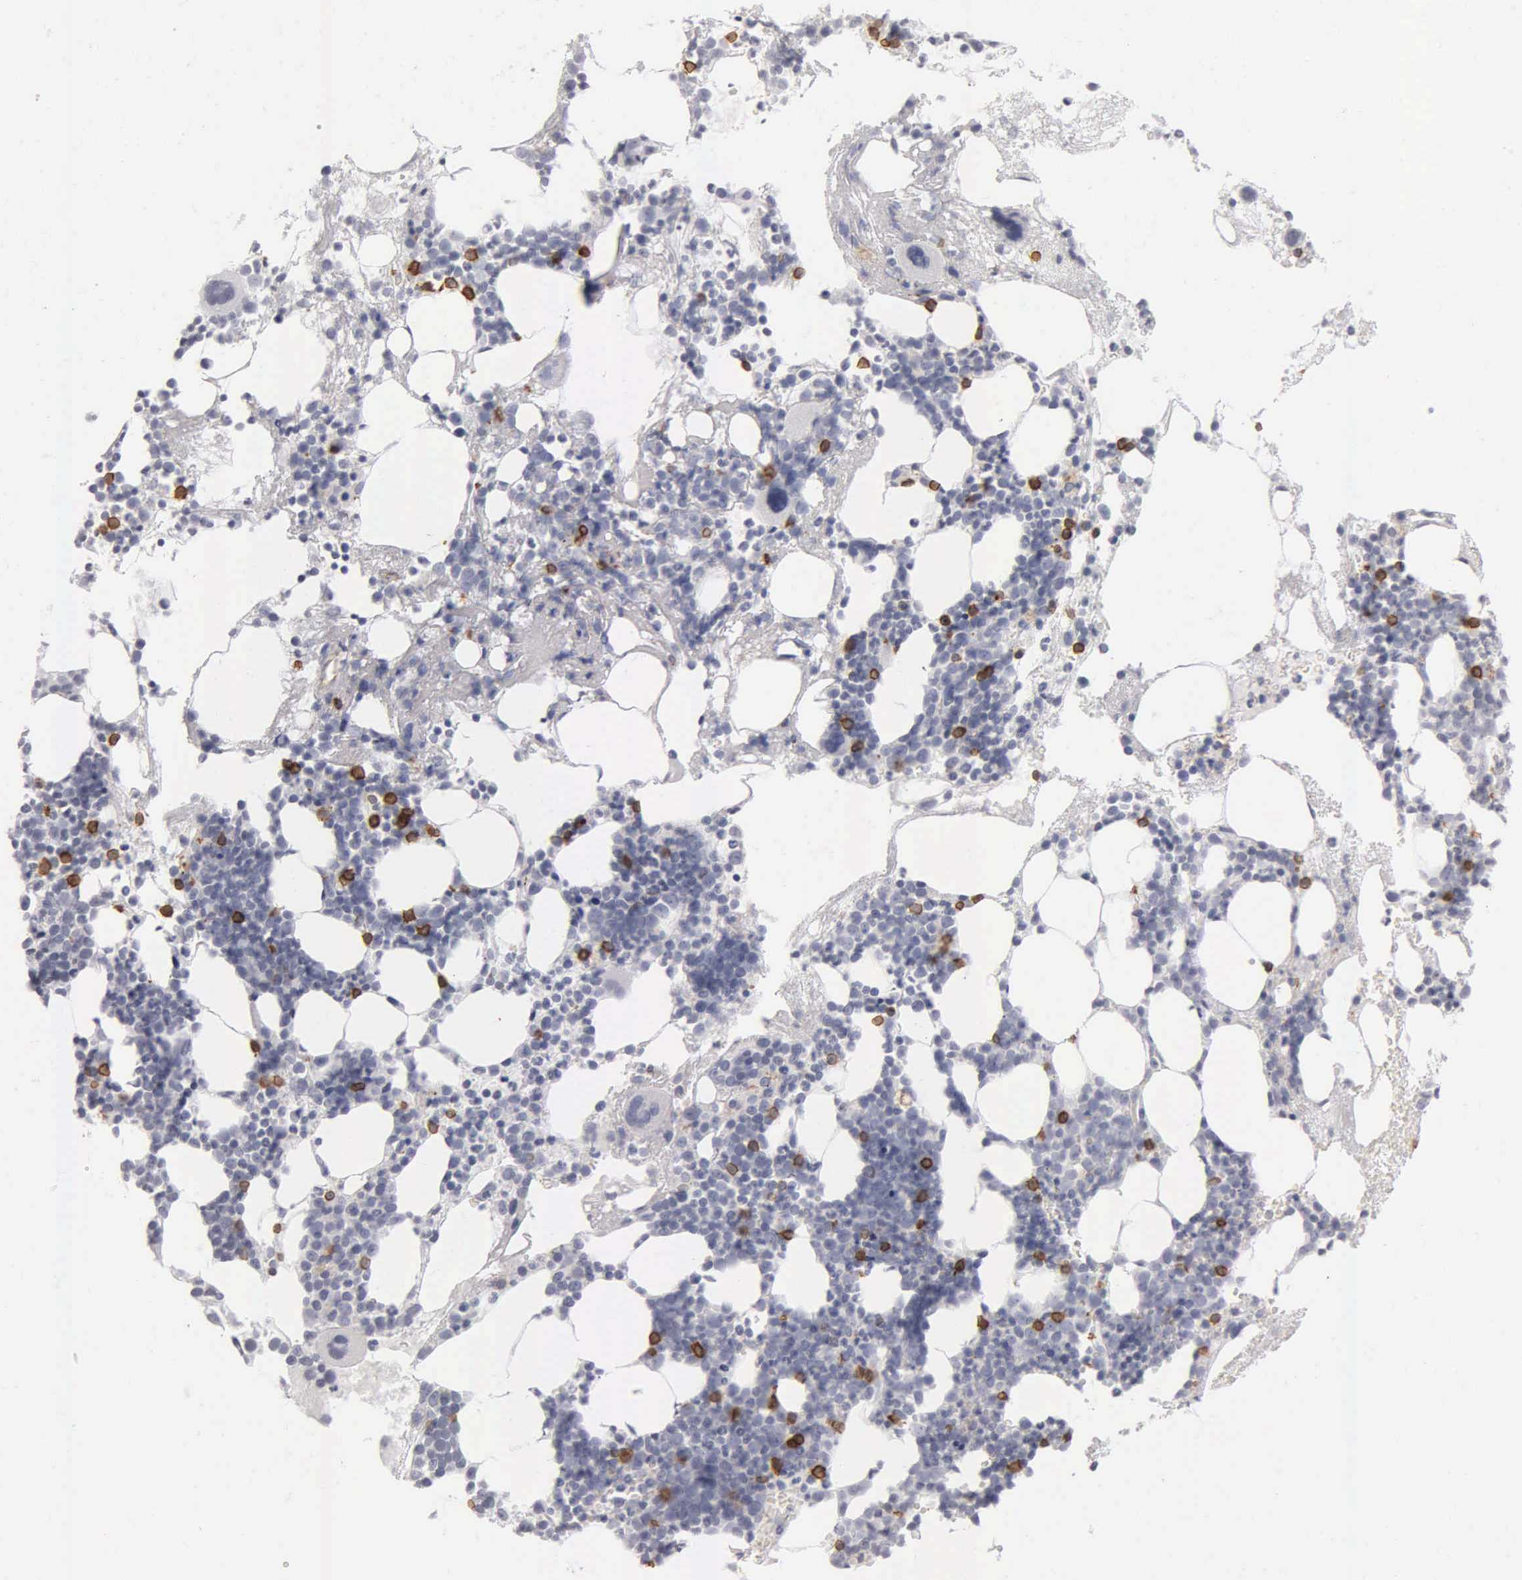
{"staining": {"intensity": "moderate", "quantity": "<25%", "location": "cytoplasmic/membranous"}, "tissue": "bone marrow", "cell_type": "Hematopoietic cells", "image_type": "normal", "snomed": [{"axis": "morphology", "description": "Normal tissue, NOS"}, {"axis": "topography", "description": "Bone marrow"}], "caption": "Bone marrow stained with immunohistochemistry displays moderate cytoplasmic/membranous staining in approximately <25% of hematopoietic cells.", "gene": "CD3E", "patient": {"sex": "male", "age": 75}}